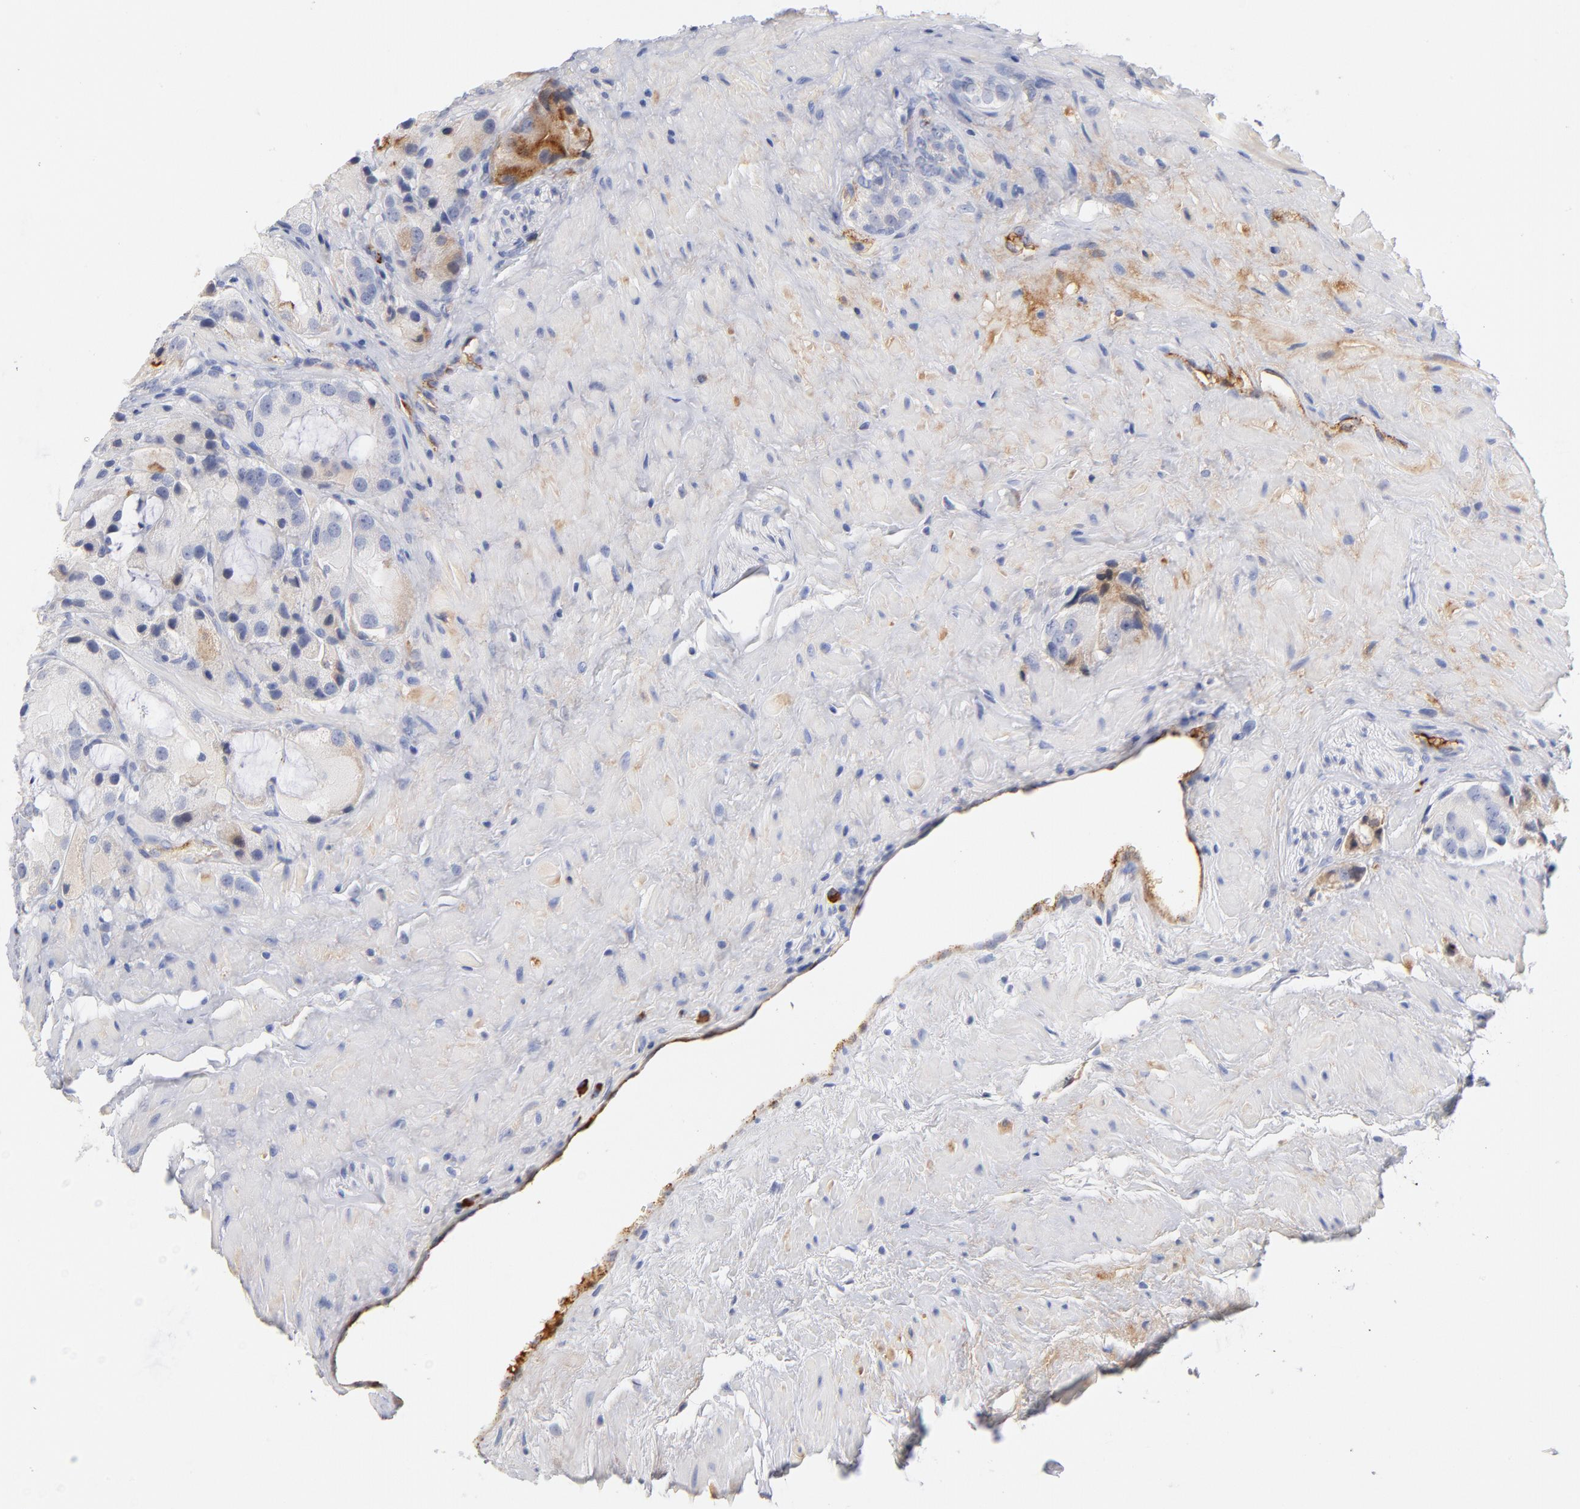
{"staining": {"intensity": "moderate", "quantity": "<25%", "location": "cytoplasmic/membranous"}, "tissue": "prostate cancer", "cell_type": "Tumor cells", "image_type": "cancer", "snomed": [{"axis": "morphology", "description": "Adenocarcinoma, High grade"}, {"axis": "topography", "description": "Prostate"}], "caption": "Immunohistochemical staining of prostate adenocarcinoma (high-grade) displays low levels of moderate cytoplasmic/membranous protein staining in about <25% of tumor cells. The protein is stained brown, and the nuclei are stained in blue (DAB (3,3'-diaminobenzidine) IHC with brightfield microscopy, high magnification).", "gene": "PLAT", "patient": {"sex": "male", "age": 70}}